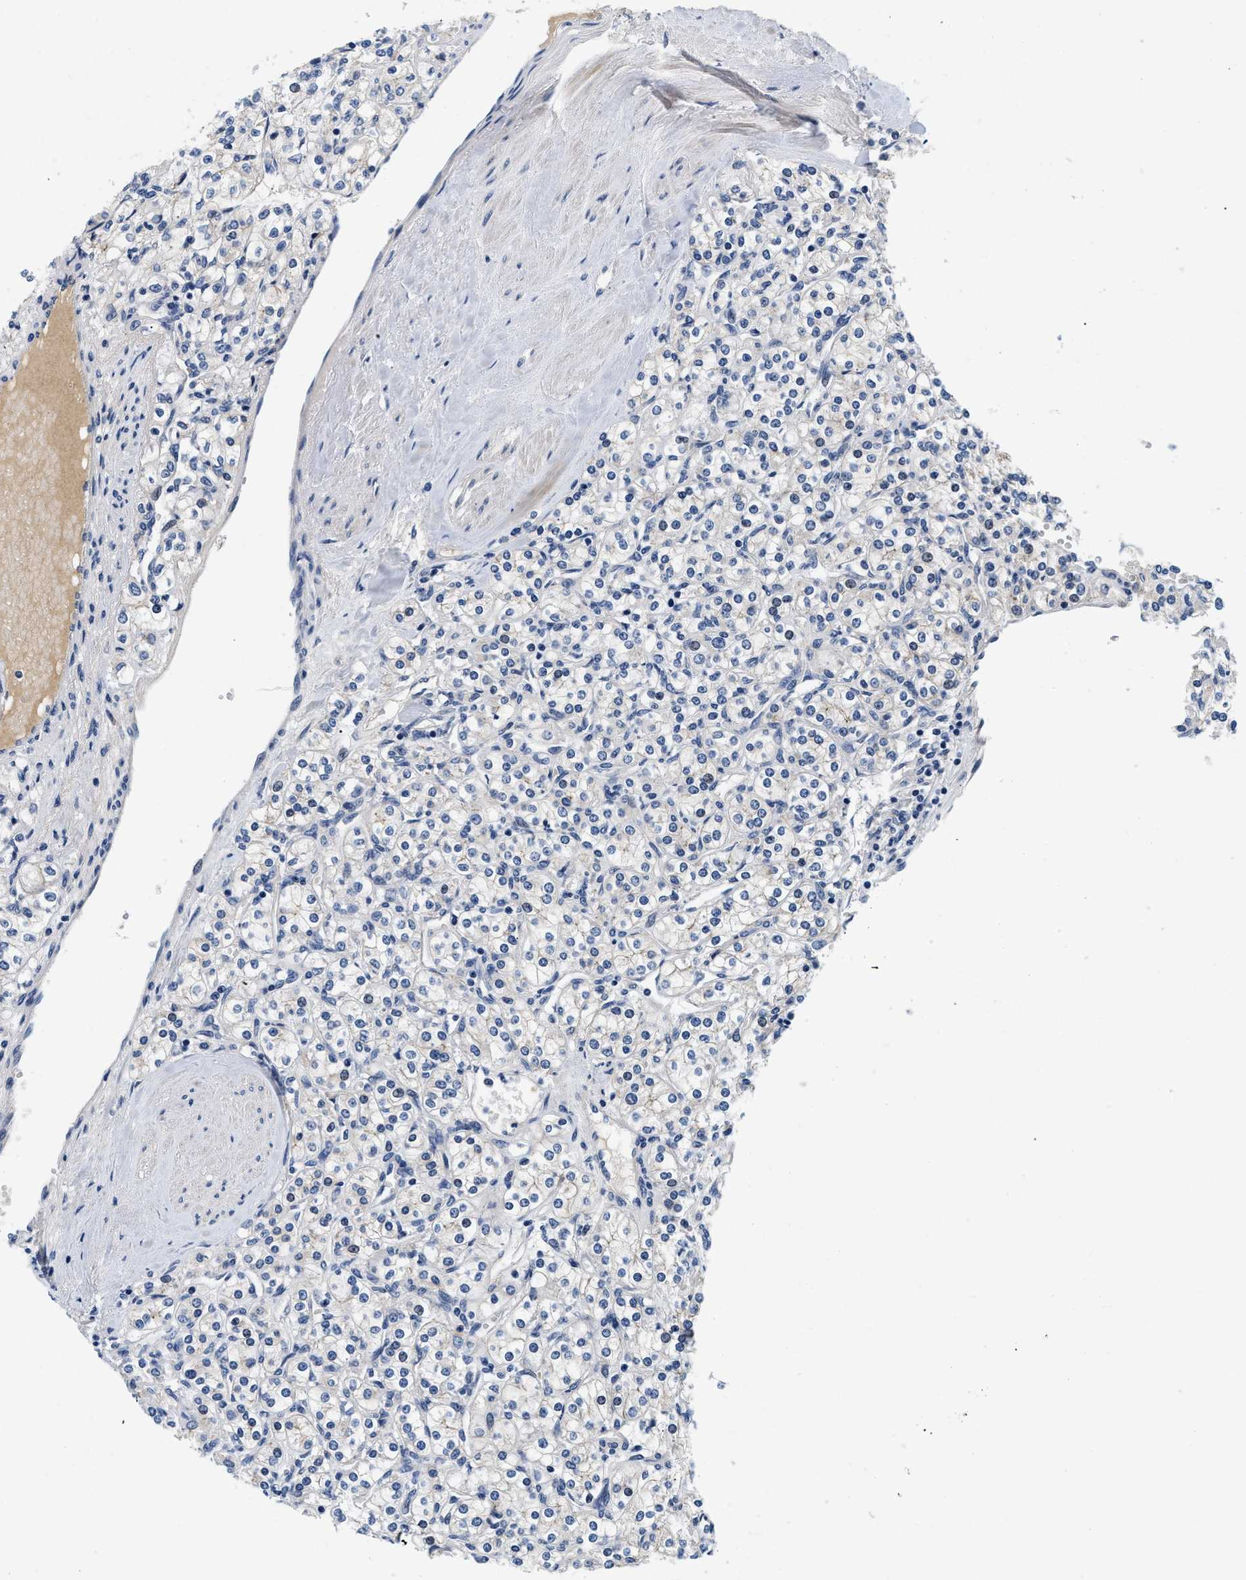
{"staining": {"intensity": "negative", "quantity": "none", "location": "none"}, "tissue": "renal cancer", "cell_type": "Tumor cells", "image_type": "cancer", "snomed": [{"axis": "morphology", "description": "Adenocarcinoma, NOS"}, {"axis": "topography", "description": "Kidney"}], "caption": "This photomicrograph is of adenocarcinoma (renal) stained with immunohistochemistry to label a protein in brown with the nuclei are counter-stained blue. There is no expression in tumor cells.", "gene": "PDP1", "patient": {"sex": "male", "age": 77}}